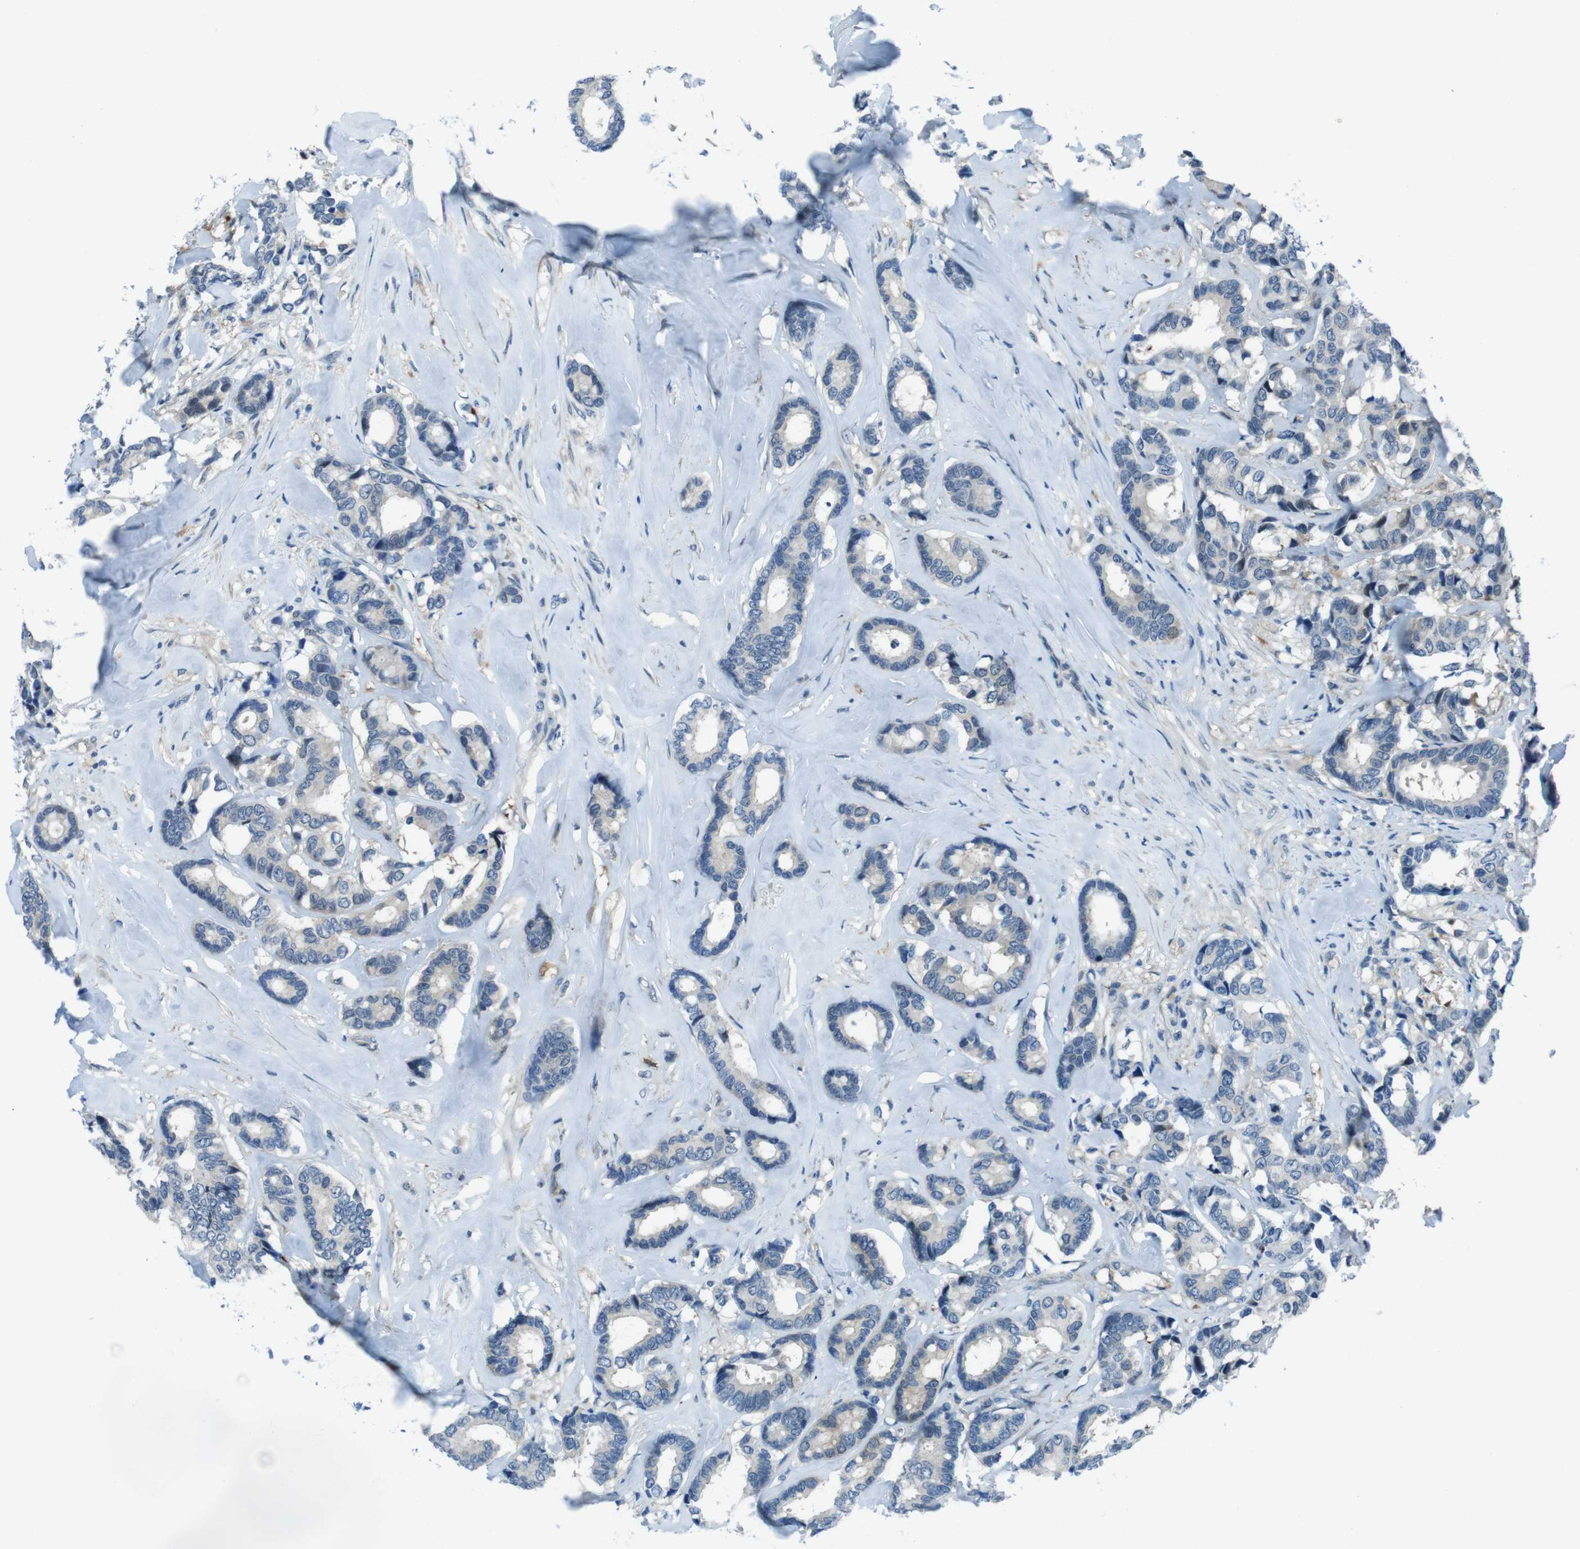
{"staining": {"intensity": "weak", "quantity": "<25%", "location": "cytoplasmic/membranous,nuclear"}, "tissue": "breast cancer", "cell_type": "Tumor cells", "image_type": "cancer", "snomed": [{"axis": "morphology", "description": "Duct carcinoma"}, {"axis": "topography", "description": "Breast"}], "caption": "Immunohistochemistry (IHC) of intraductal carcinoma (breast) exhibits no expression in tumor cells.", "gene": "NANOS2", "patient": {"sex": "female", "age": 87}}